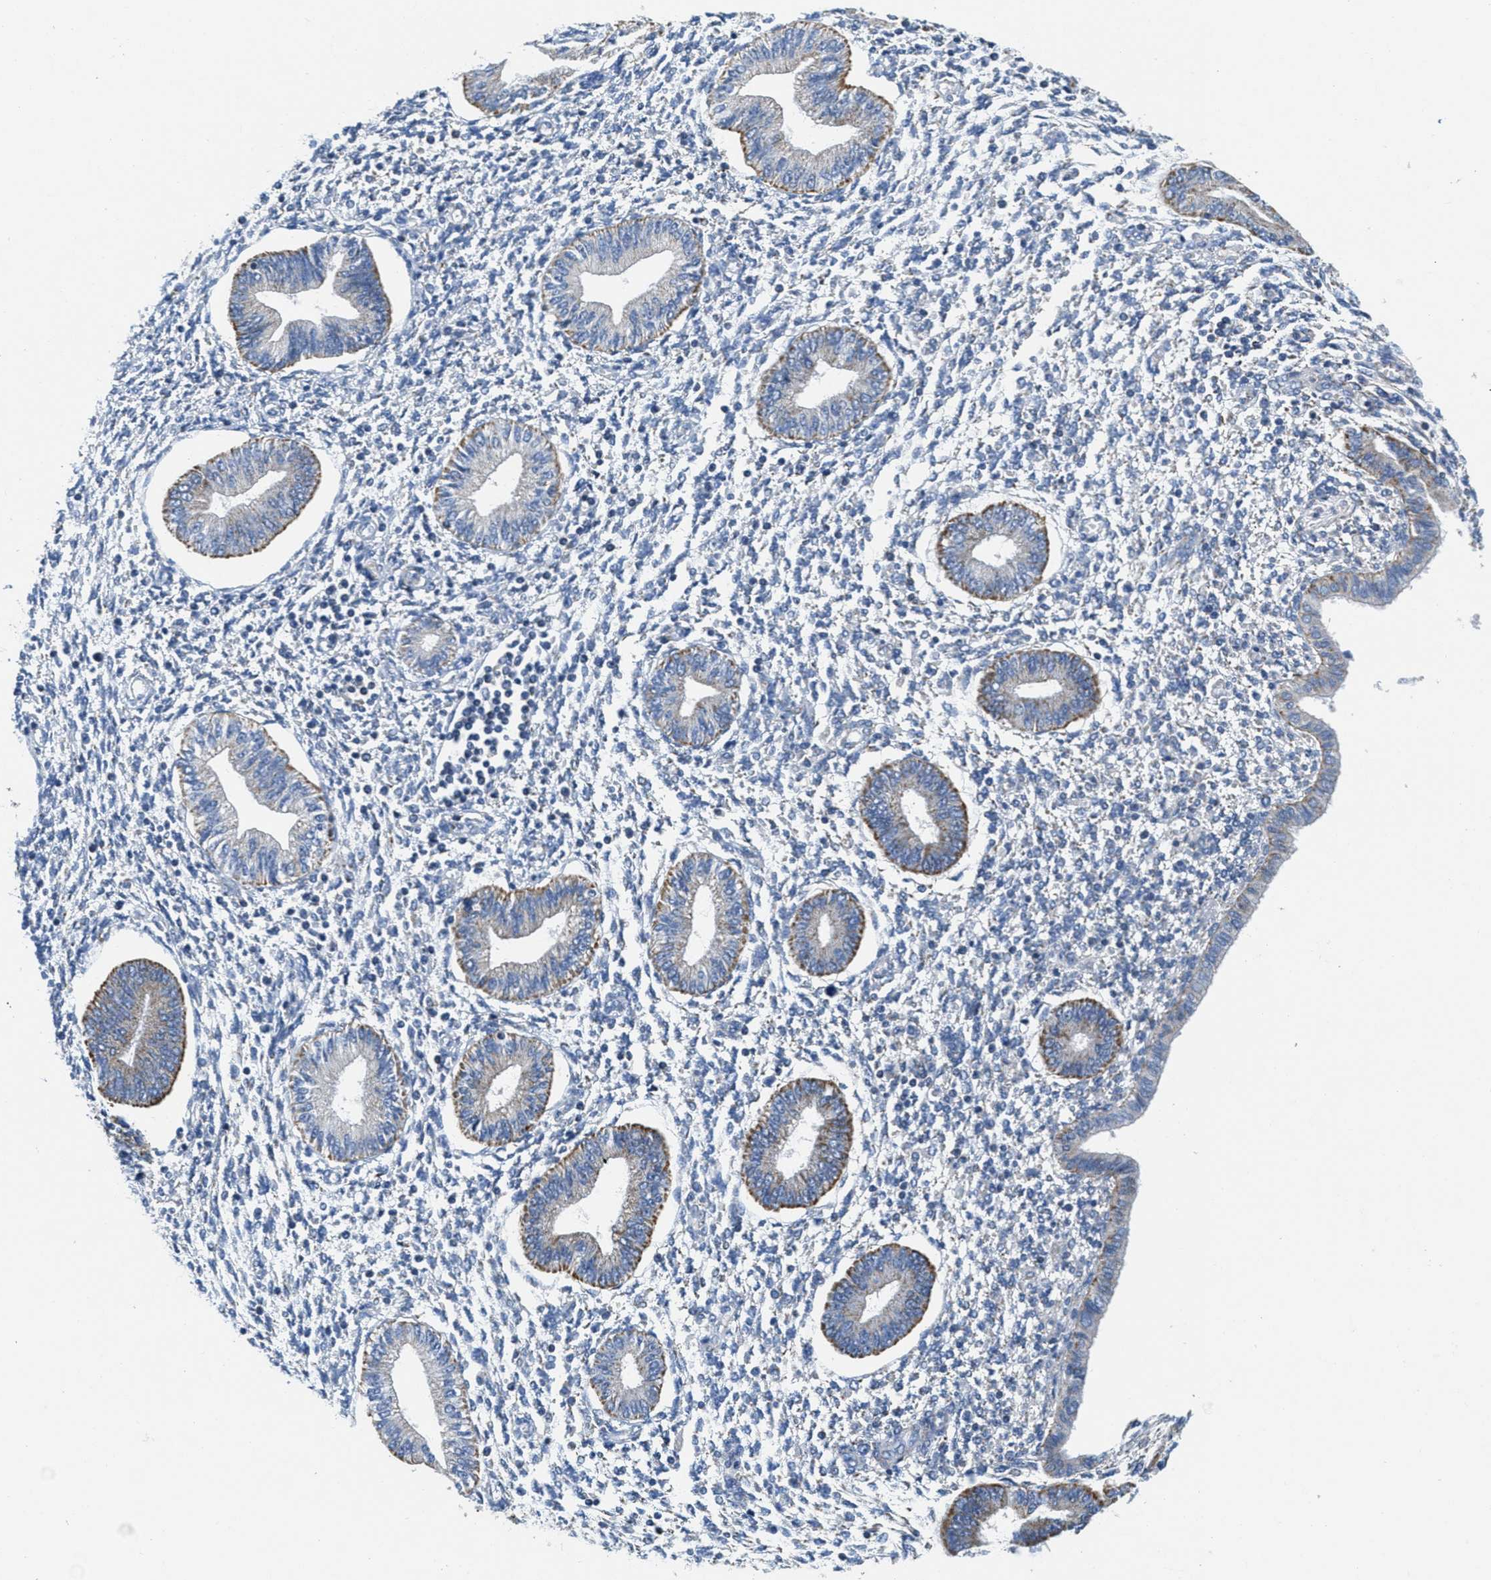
{"staining": {"intensity": "negative", "quantity": "none", "location": "none"}, "tissue": "endometrium", "cell_type": "Cells in endometrial stroma", "image_type": "normal", "snomed": [{"axis": "morphology", "description": "Normal tissue, NOS"}, {"axis": "topography", "description": "Endometrium"}], "caption": "Cells in endometrial stroma show no significant staining in benign endometrium. (Stains: DAB (3,3'-diaminobenzidine) immunohistochemistry (IHC) with hematoxylin counter stain, Microscopy: brightfield microscopy at high magnification).", "gene": "KCNJ5", "patient": {"sex": "female", "age": 50}}